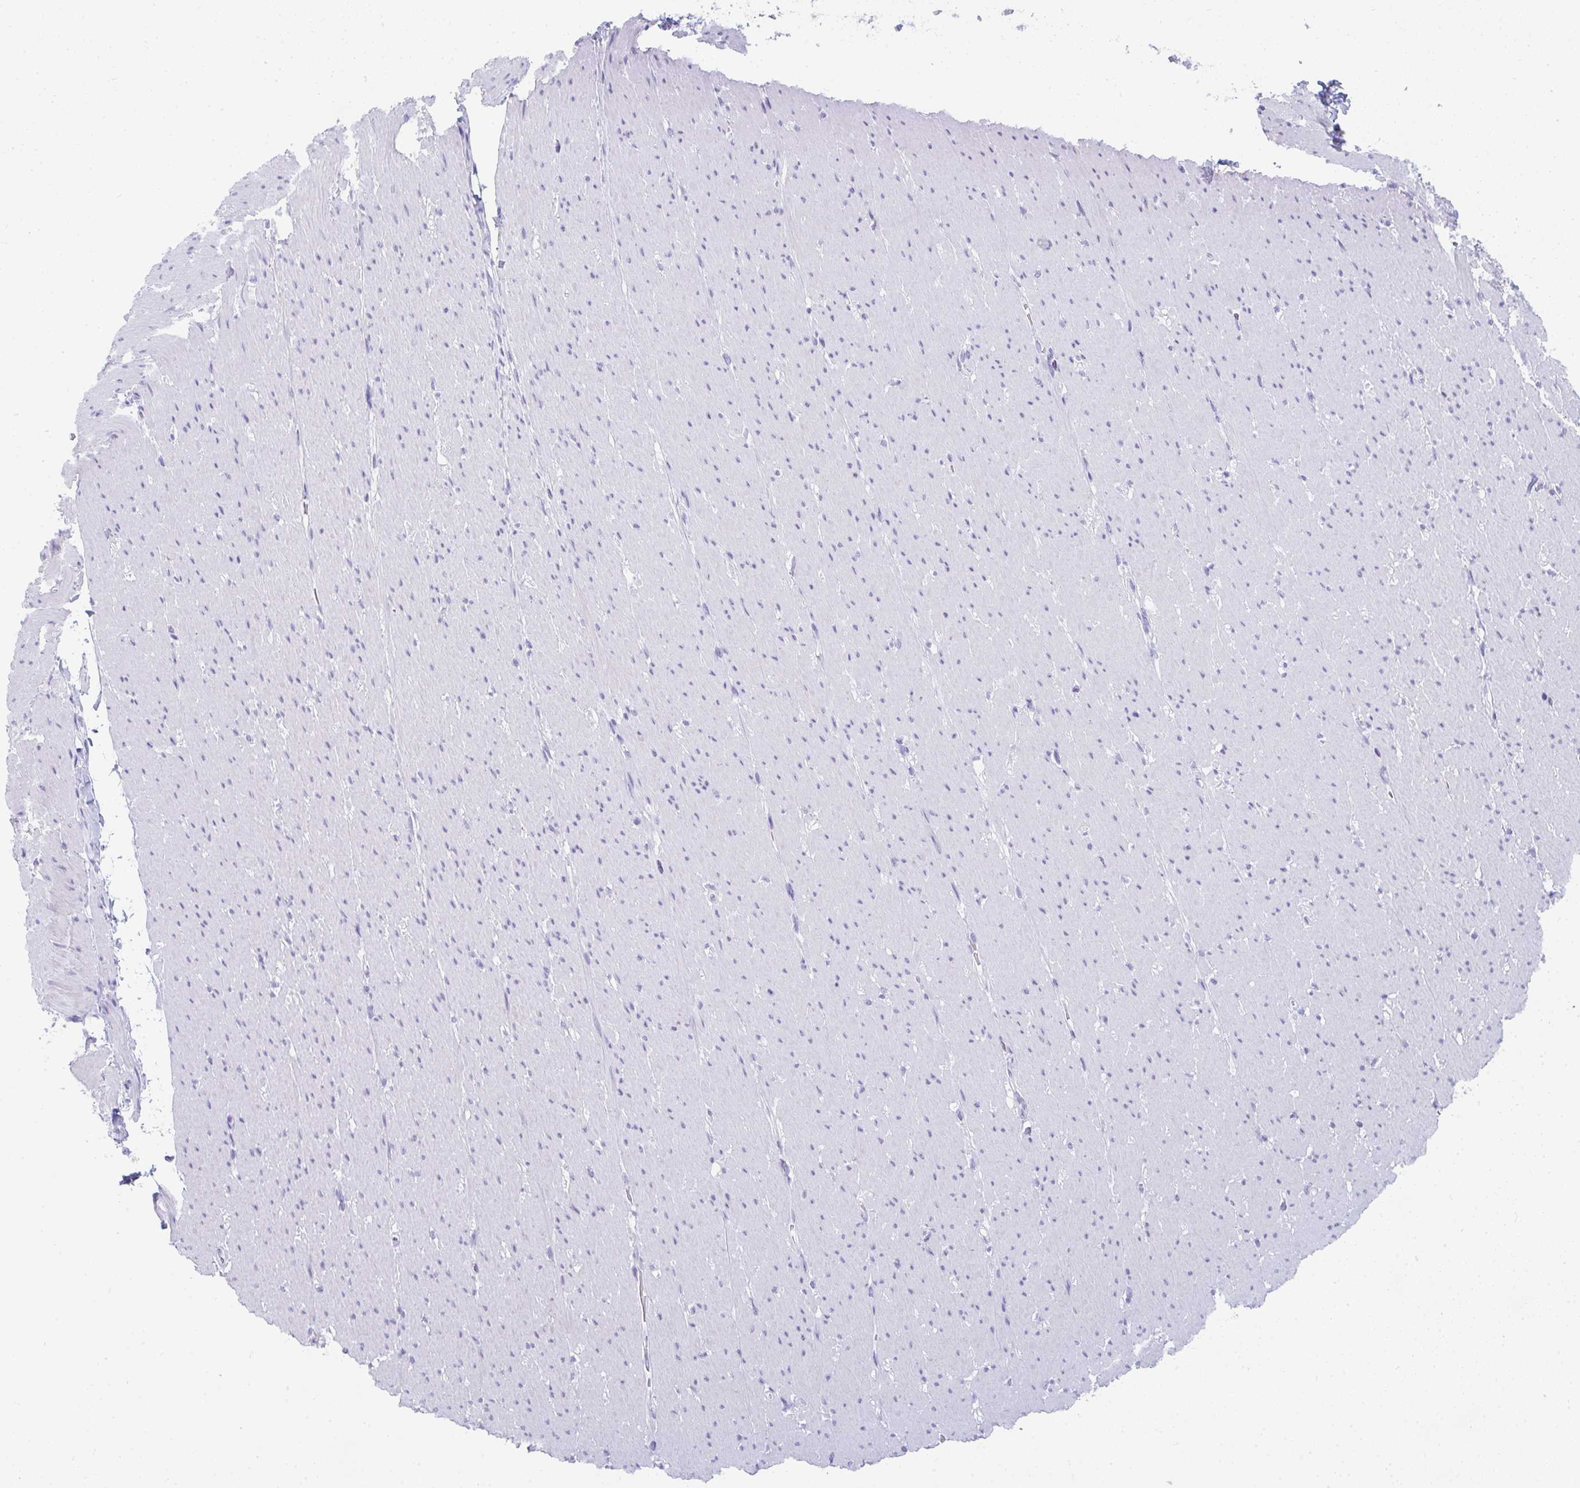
{"staining": {"intensity": "negative", "quantity": "none", "location": "none"}, "tissue": "smooth muscle", "cell_type": "Smooth muscle cells", "image_type": "normal", "snomed": [{"axis": "morphology", "description": "Normal tissue, NOS"}, {"axis": "topography", "description": "Smooth muscle"}, {"axis": "topography", "description": "Rectum"}], "caption": "Histopathology image shows no protein positivity in smooth muscle cells of normal smooth muscle.", "gene": "TTC30A", "patient": {"sex": "male", "age": 53}}